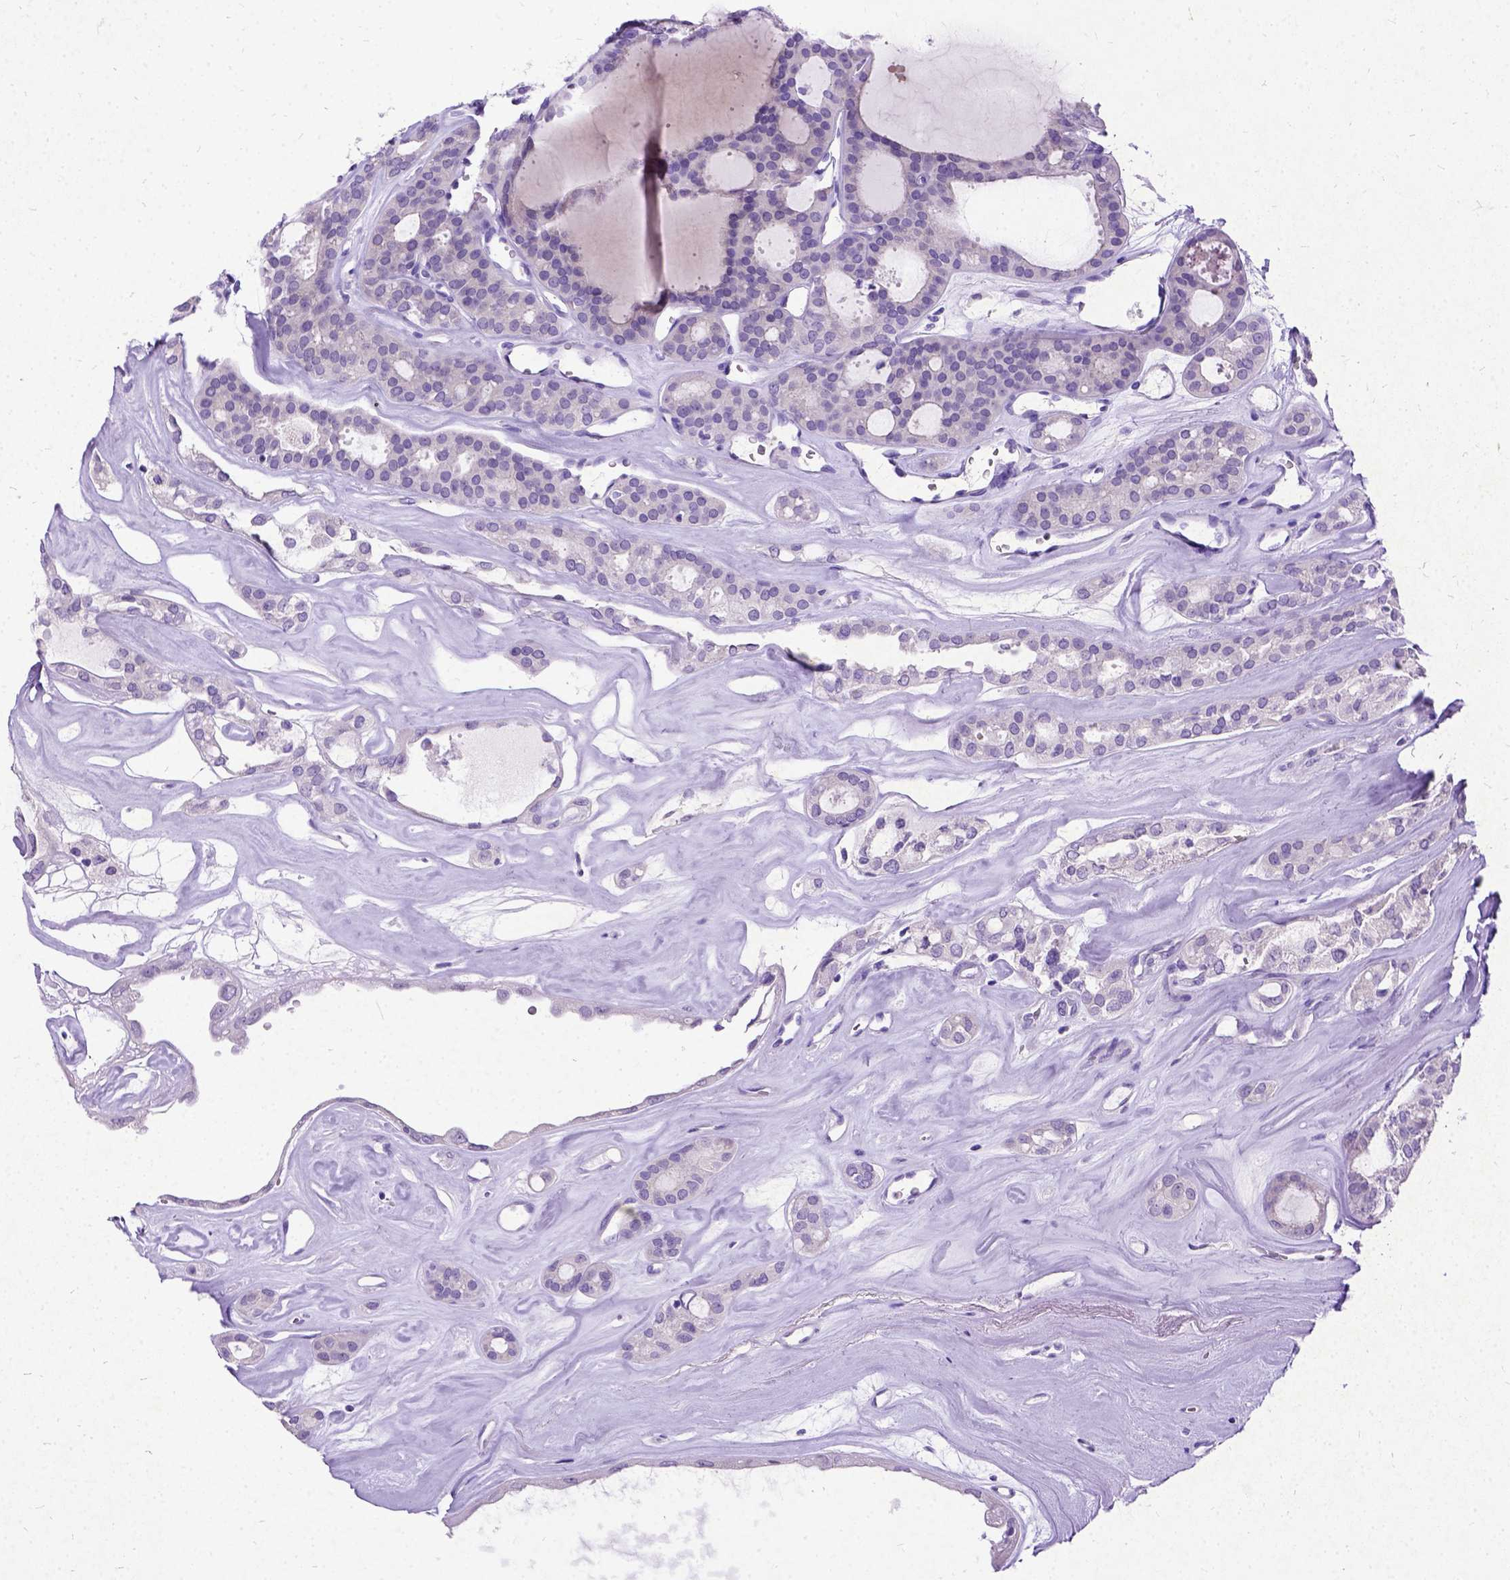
{"staining": {"intensity": "weak", "quantity": "<25%", "location": "cytoplasmic/membranous"}, "tissue": "thyroid cancer", "cell_type": "Tumor cells", "image_type": "cancer", "snomed": [{"axis": "morphology", "description": "Follicular adenoma carcinoma, NOS"}, {"axis": "topography", "description": "Thyroid gland"}], "caption": "Human thyroid cancer stained for a protein using immunohistochemistry displays no expression in tumor cells.", "gene": "NEUROD4", "patient": {"sex": "male", "age": 75}}